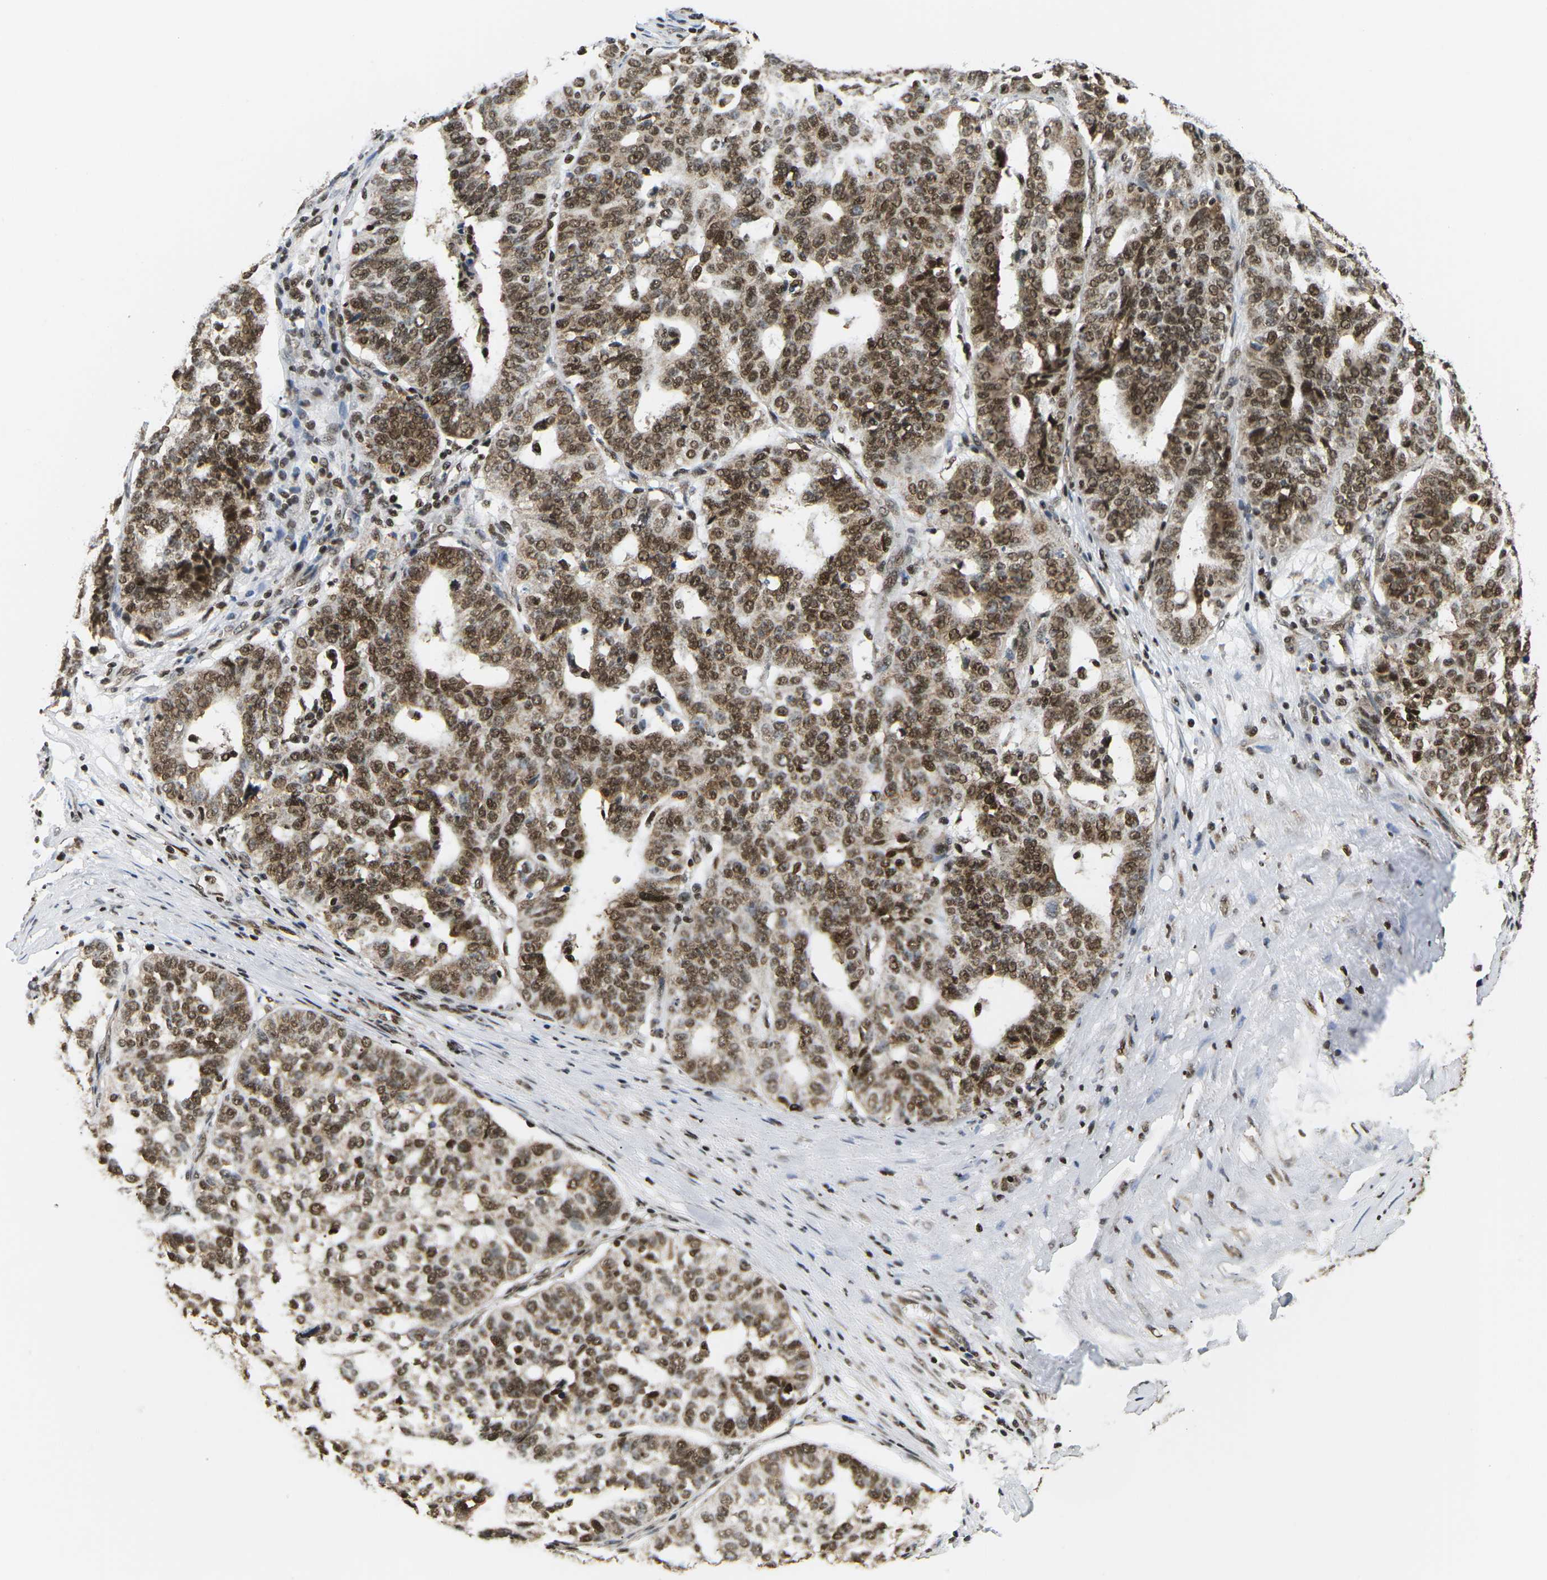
{"staining": {"intensity": "moderate", "quantity": ">75%", "location": "cytoplasmic/membranous,nuclear"}, "tissue": "ovarian cancer", "cell_type": "Tumor cells", "image_type": "cancer", "snomed": [{"axis": "morphology", "description": "Cystadenocarcinoma, serous, NOS"}, {"axis": "topography", "description": "Ovary"}], "caption": "Immunohistochemical staining of ovarian cancer demonstrates moderate cytoplasmic/membranous and nuclear protein expression in approximately >75% of tumor cells. (Stains: DAB in brown, nuclei in blue, Microscopy: brightfield microscopy at high magnification).", "gene": "CELF1", "patient": {"sex": "female", "age": 59}}